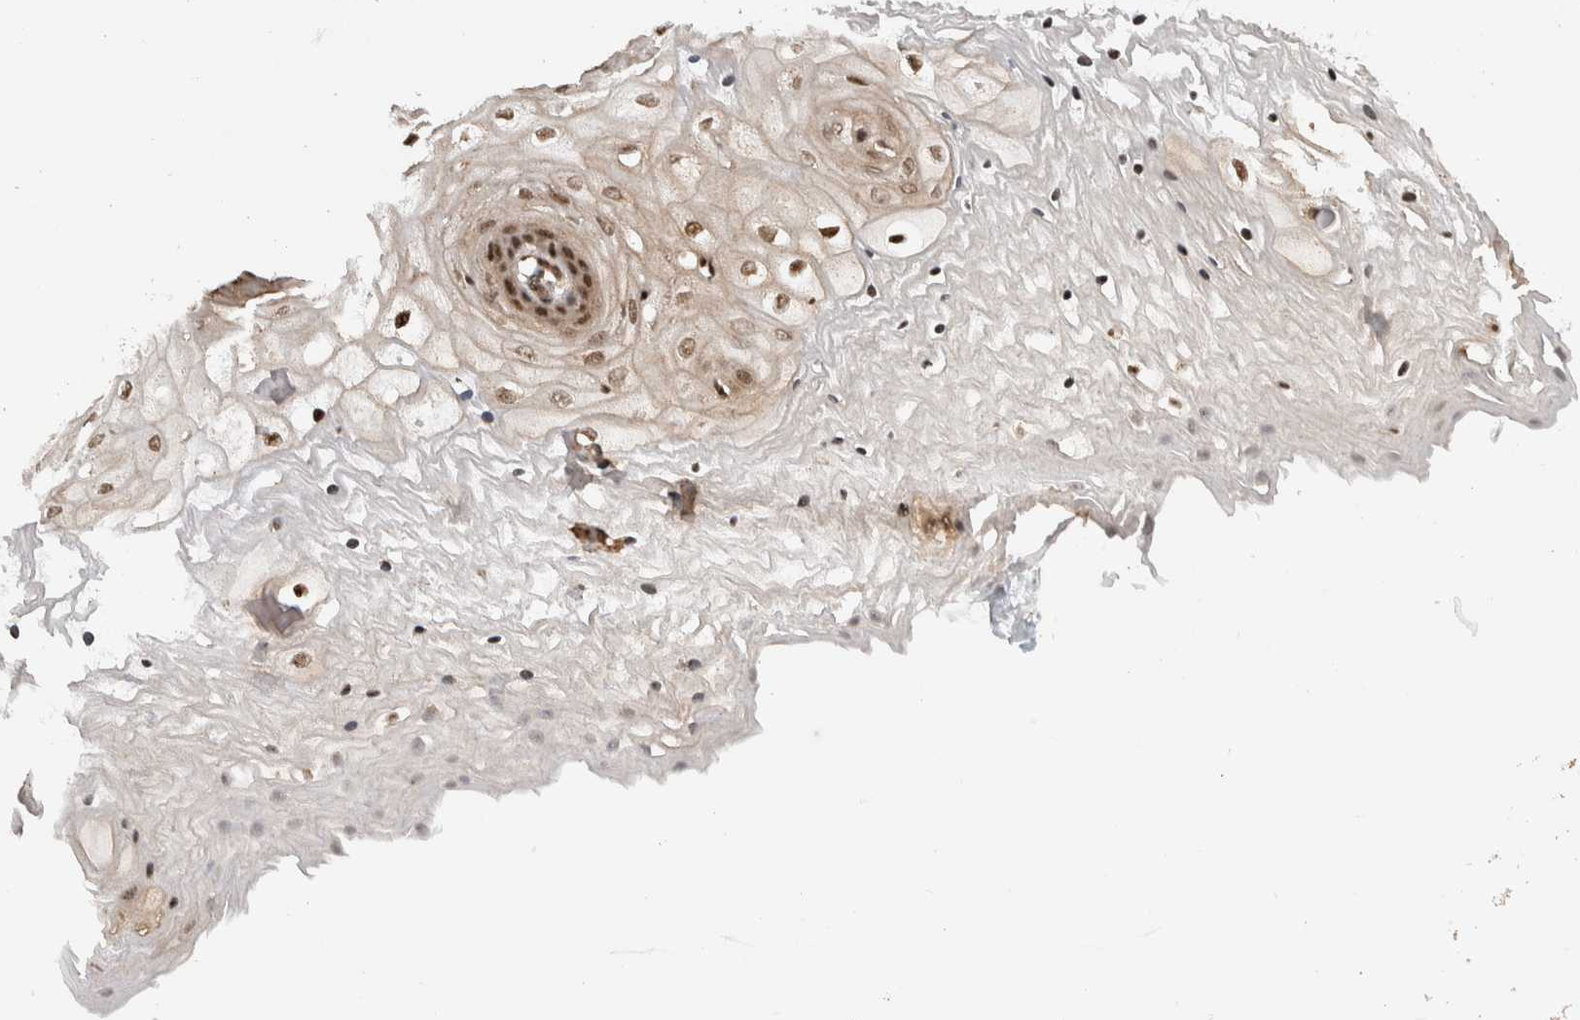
{"staining": {"intensity": "moderate", "quantity": "25%-75%", "location": "cytoplasmic/membranous,nuclear"}, "tissue": "vagina", "cell_type": "Squamous epithelial cells", "image_type": "normal", "snomed": [{"axis": "morphology", "description": "Normal tissue, NOS"}, {"axis": "topography", "description": "Vagina"}], "caption": "Protein staining of normal vagina demonstrates moderate cytoplasmic/membranous,nuclear positivity in about 25%-75% of squamous epithelial cells.", "gene": "TOR1B", "patient": {"sex": "female", "age": 34}}